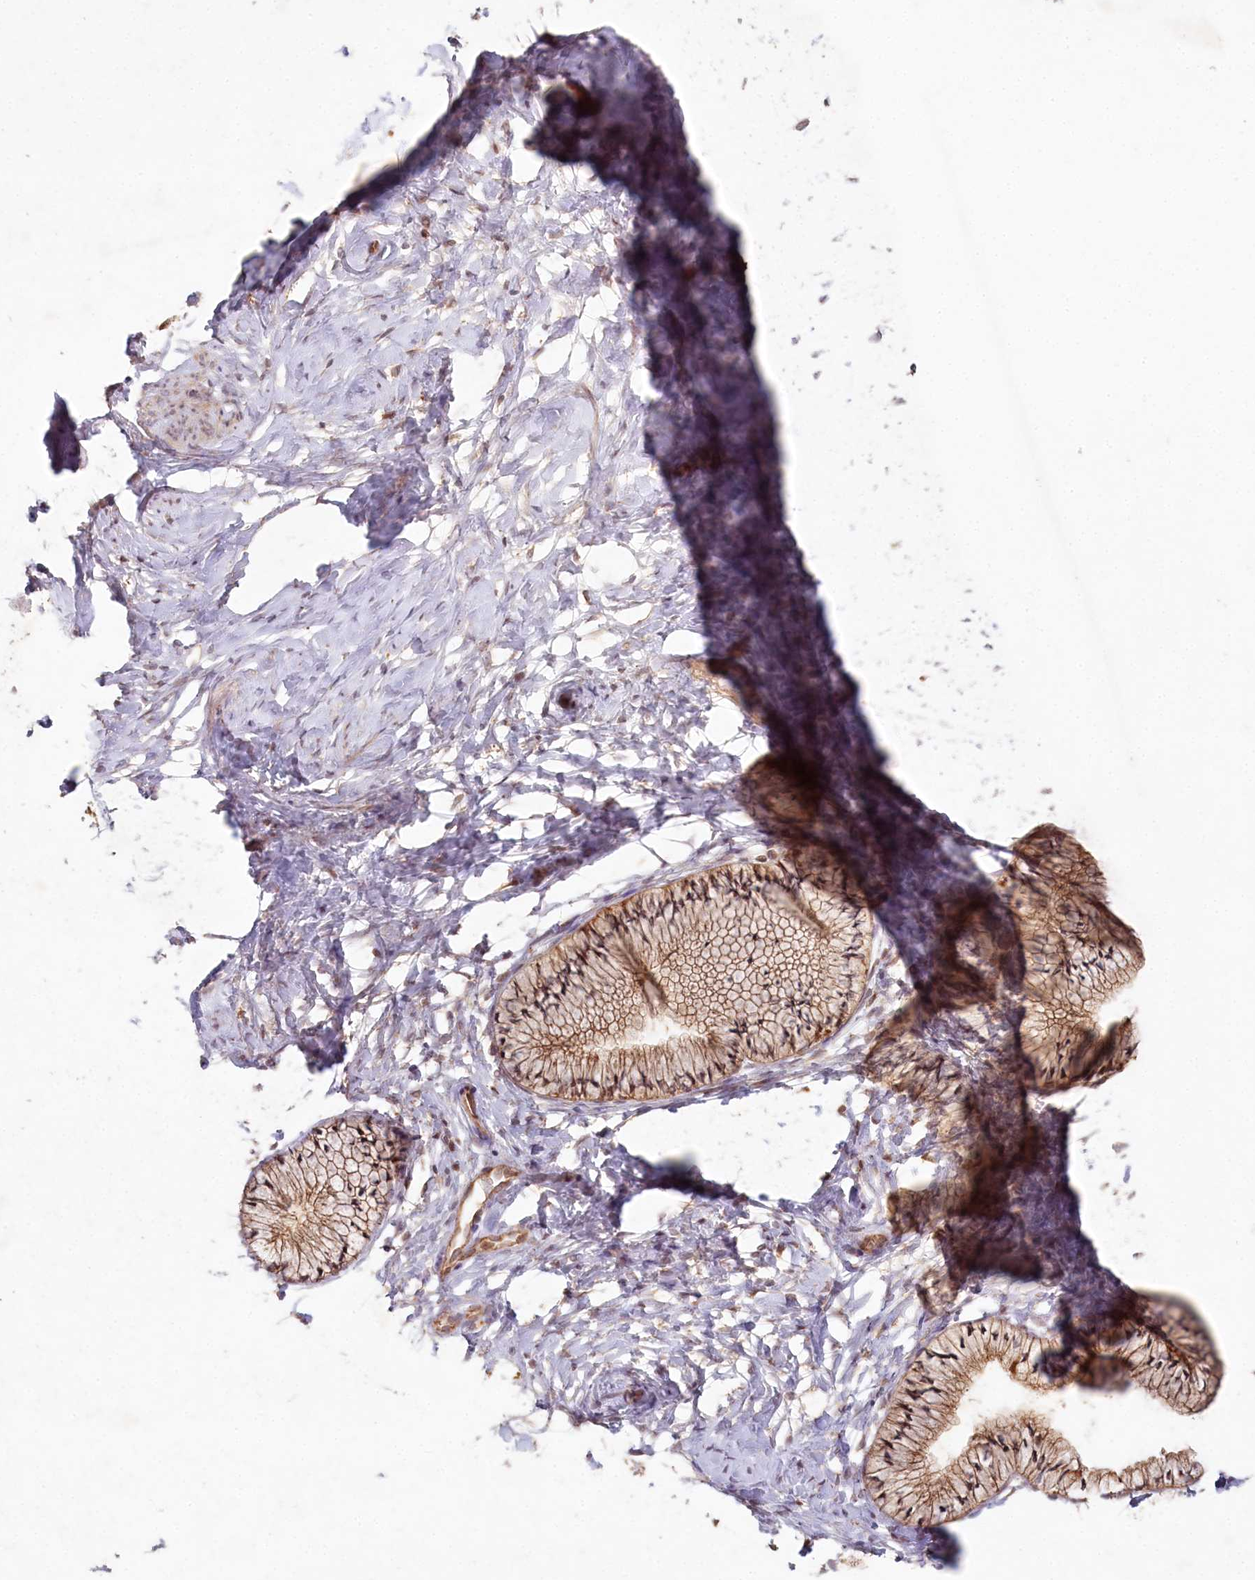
{"staining": {"intensity": "moderate", "quantity": ">75%", "location": "cytoplasmic/membranous"}, "tissue": "cervix", "cell_type": "Glandular cells", "image_type": "normal", "snomed": [{"axis": "morphology", "description": "Normal tissue, NOS"}, {"axis": "topography", "description": "Cervix"}], "caption": "Normal cervix was stained to show a protein in brown. There is medium levels of moderate cytoplasmic/membranous expression in about >75% of glandular cells.", "gene": "HAL", "patient": {"sex": "female", "age": 33}}